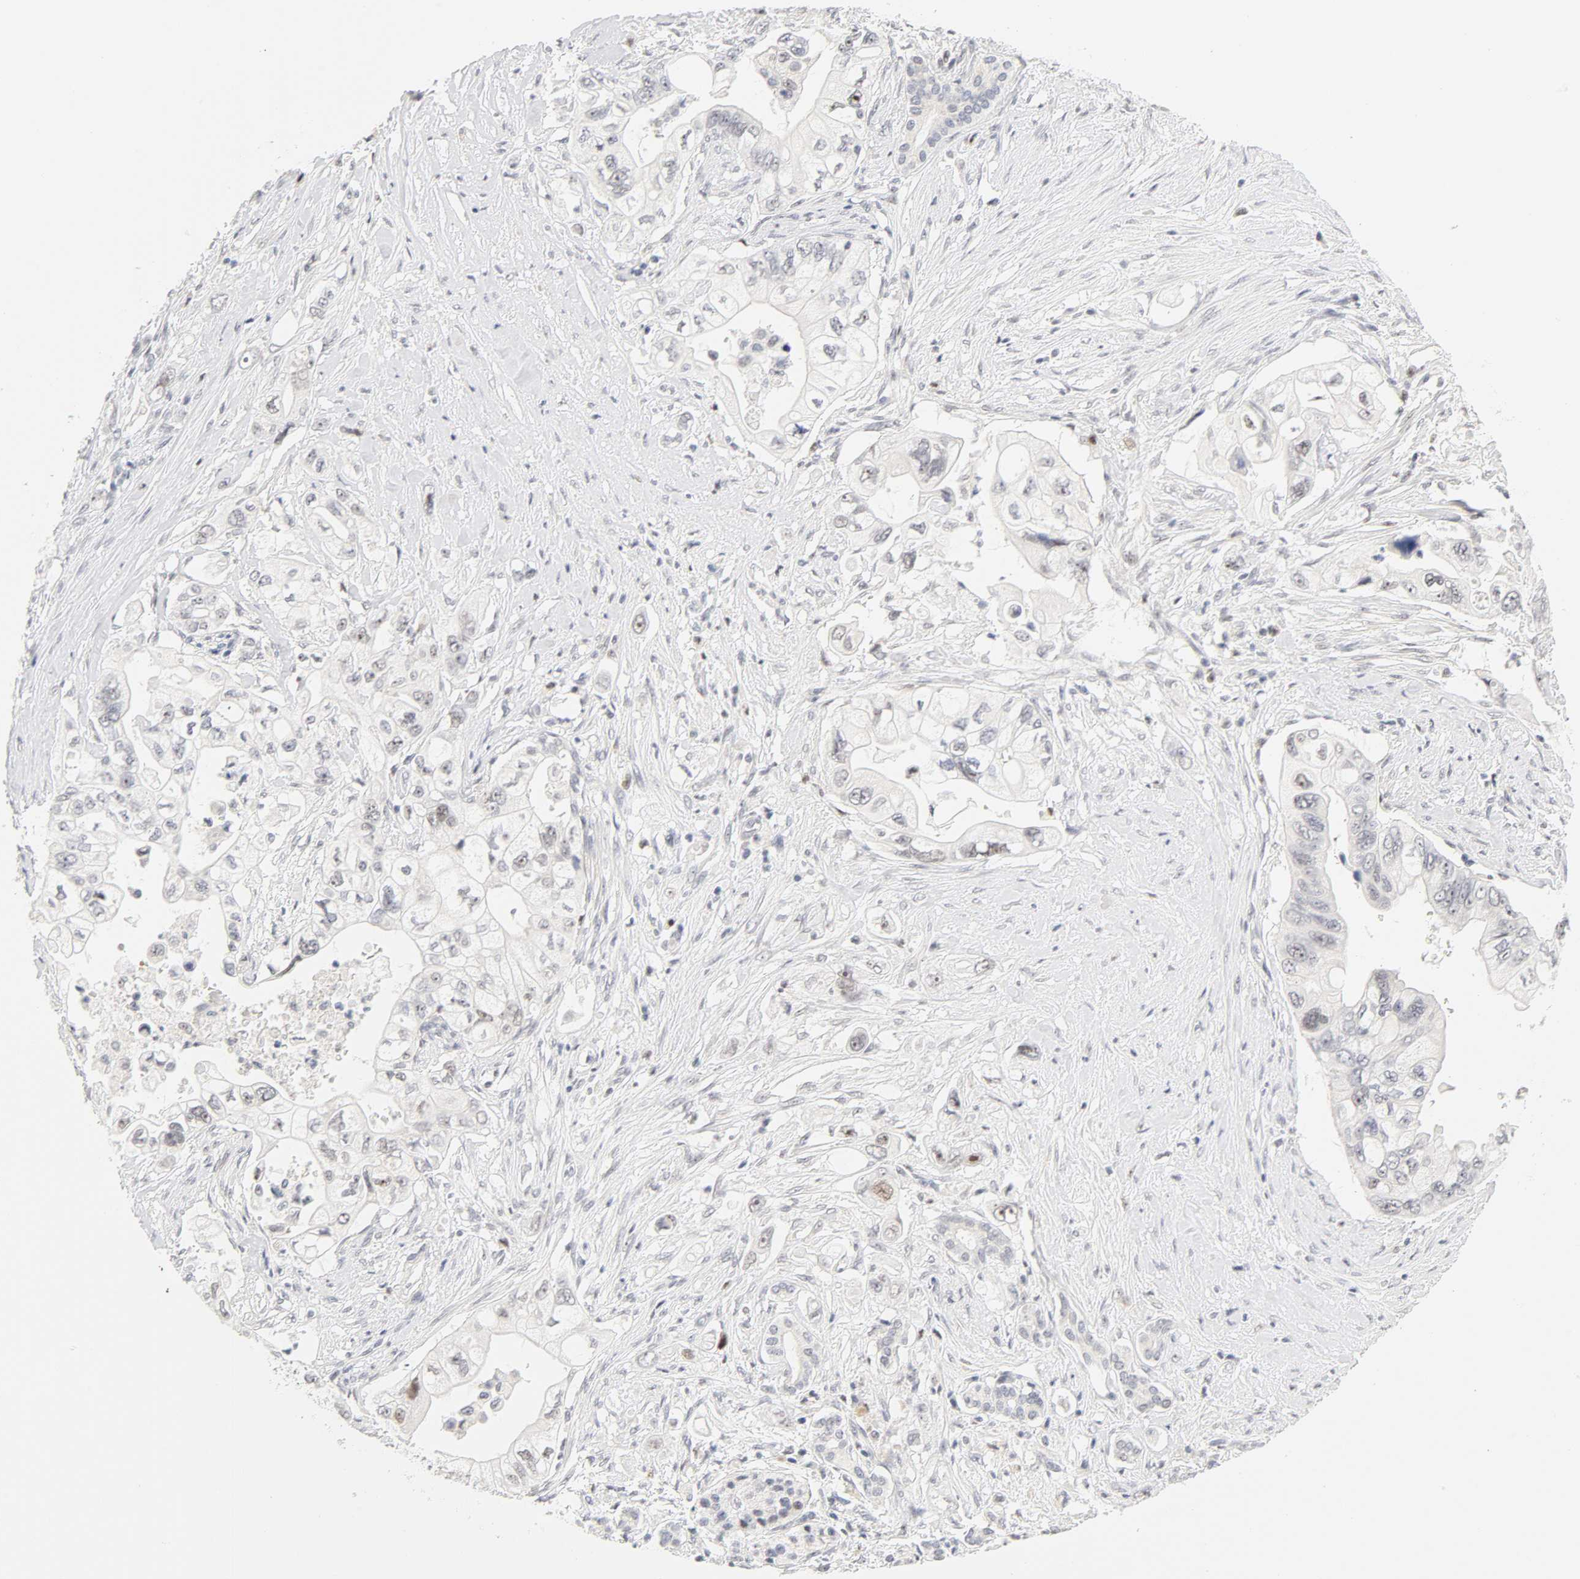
{"staining": {"intensity": "weak", "quantity": "<25%", "location": "nuclear"}, "tissue": "pancreatic cancer", "cell_type": "Tumor cells", "image_type": "cancer", "snomed": [{"axis": "morphology", "description": "Normal tissue, NOS"}, {"axis": "topography", "description": "Pancreas"}], "caption": "Image shows no protein expression in tumor cells of pancreatic cancer tissue. The staining was performed using DAB to visualize the protein expression in brown, while the nuclei were stained in blue with hematoxylin (Magnification: 20x).", "gene": "MNAT1", "patient": {"sex": "male", "age": 42}}